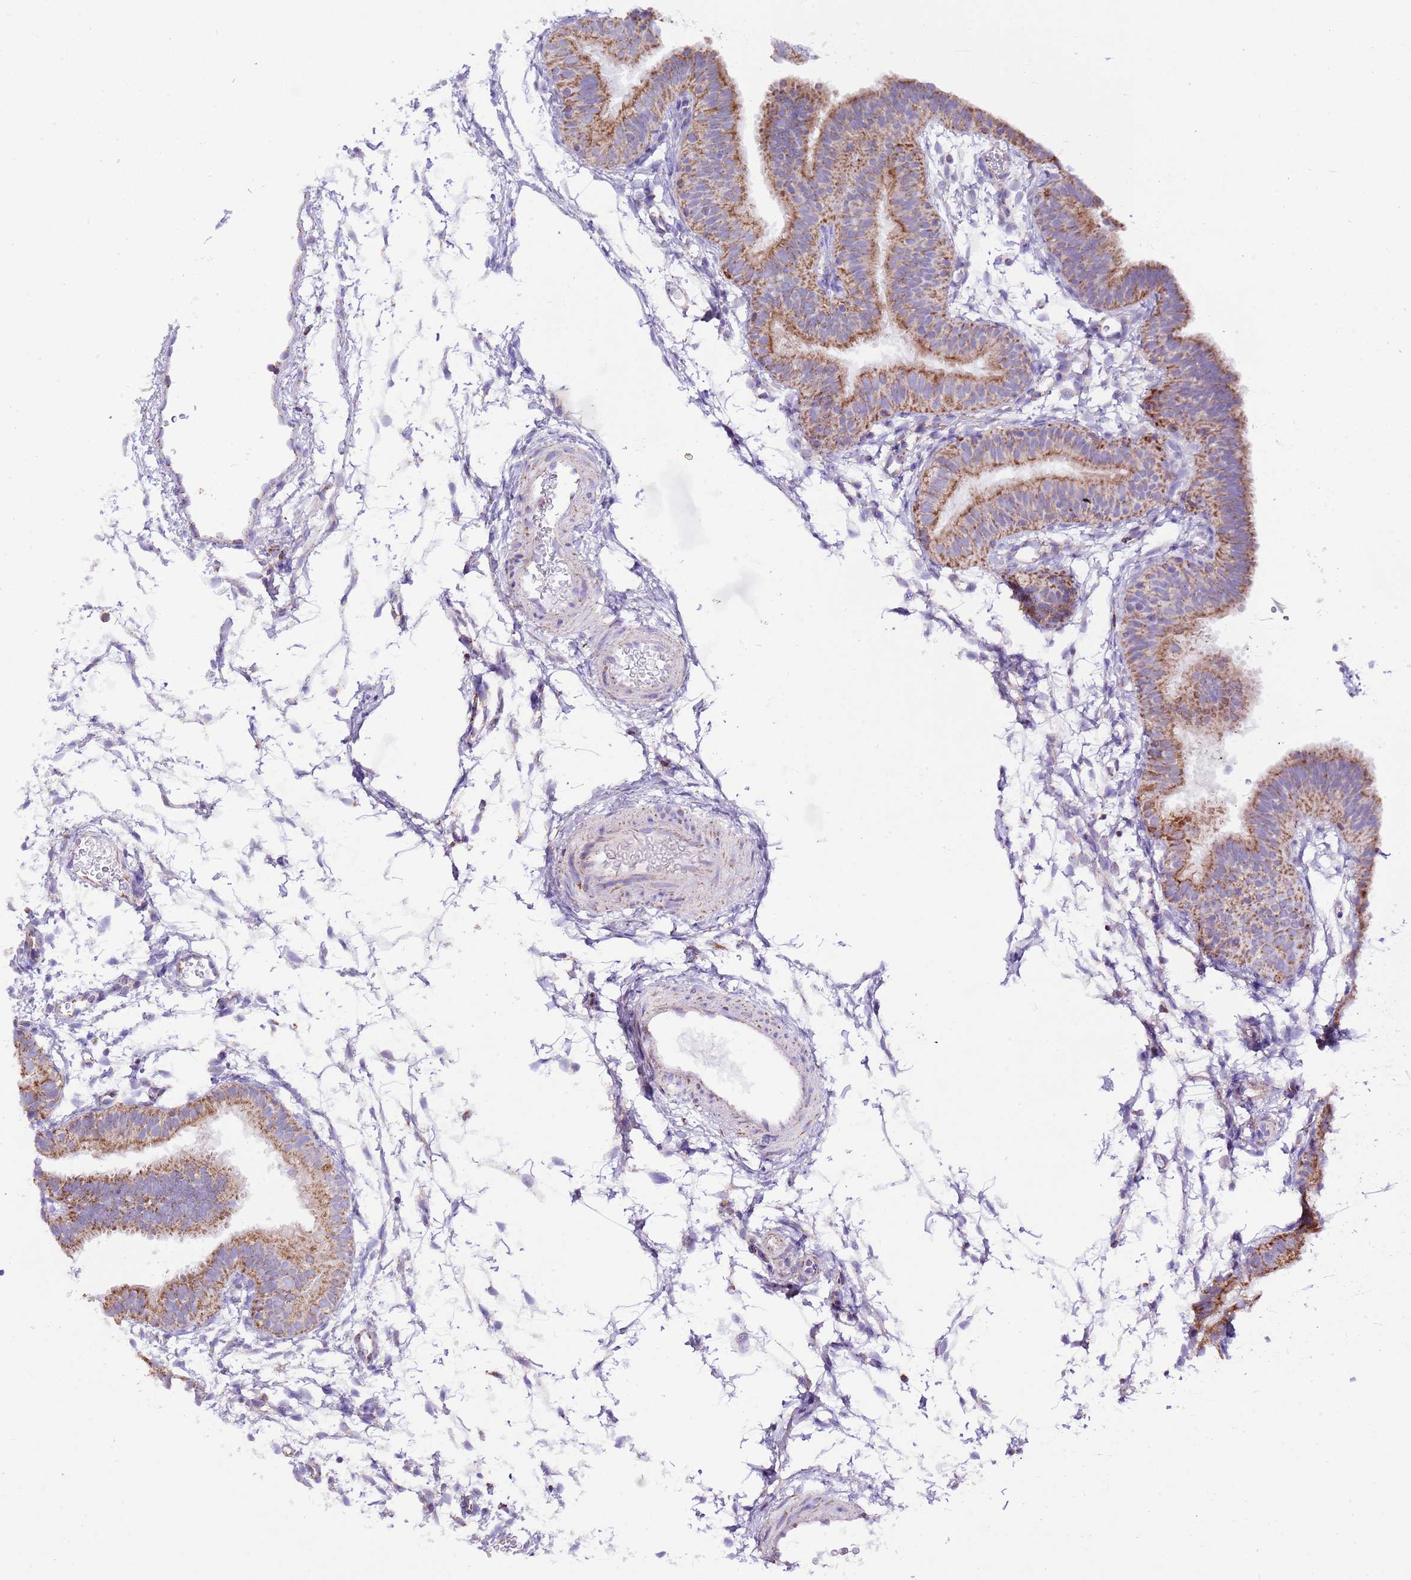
{"staining": {"intensity": "moderate", "quantity": ">75%", "location": "cytoplasmic/membranous"}, "tissue": "fallopian tube", "cell_type": "Glandular cells", "image_type": "normal", "snomed": [{"axis": "morphology", "description": "Normal tissue, NOS"}, {"axis": "topography", "description": "Fallopian tube"}], "caption": "A micrograph of human fallopian tube stained for a protein demonstrates moderate cytoplasmic/membranous brown staining in glandular cells. (brown staining indicates protein expression, while blue staining denotes nuclei).", "gene": "TEKTIP1", "patient": {"sex": "female", "age": 35}}